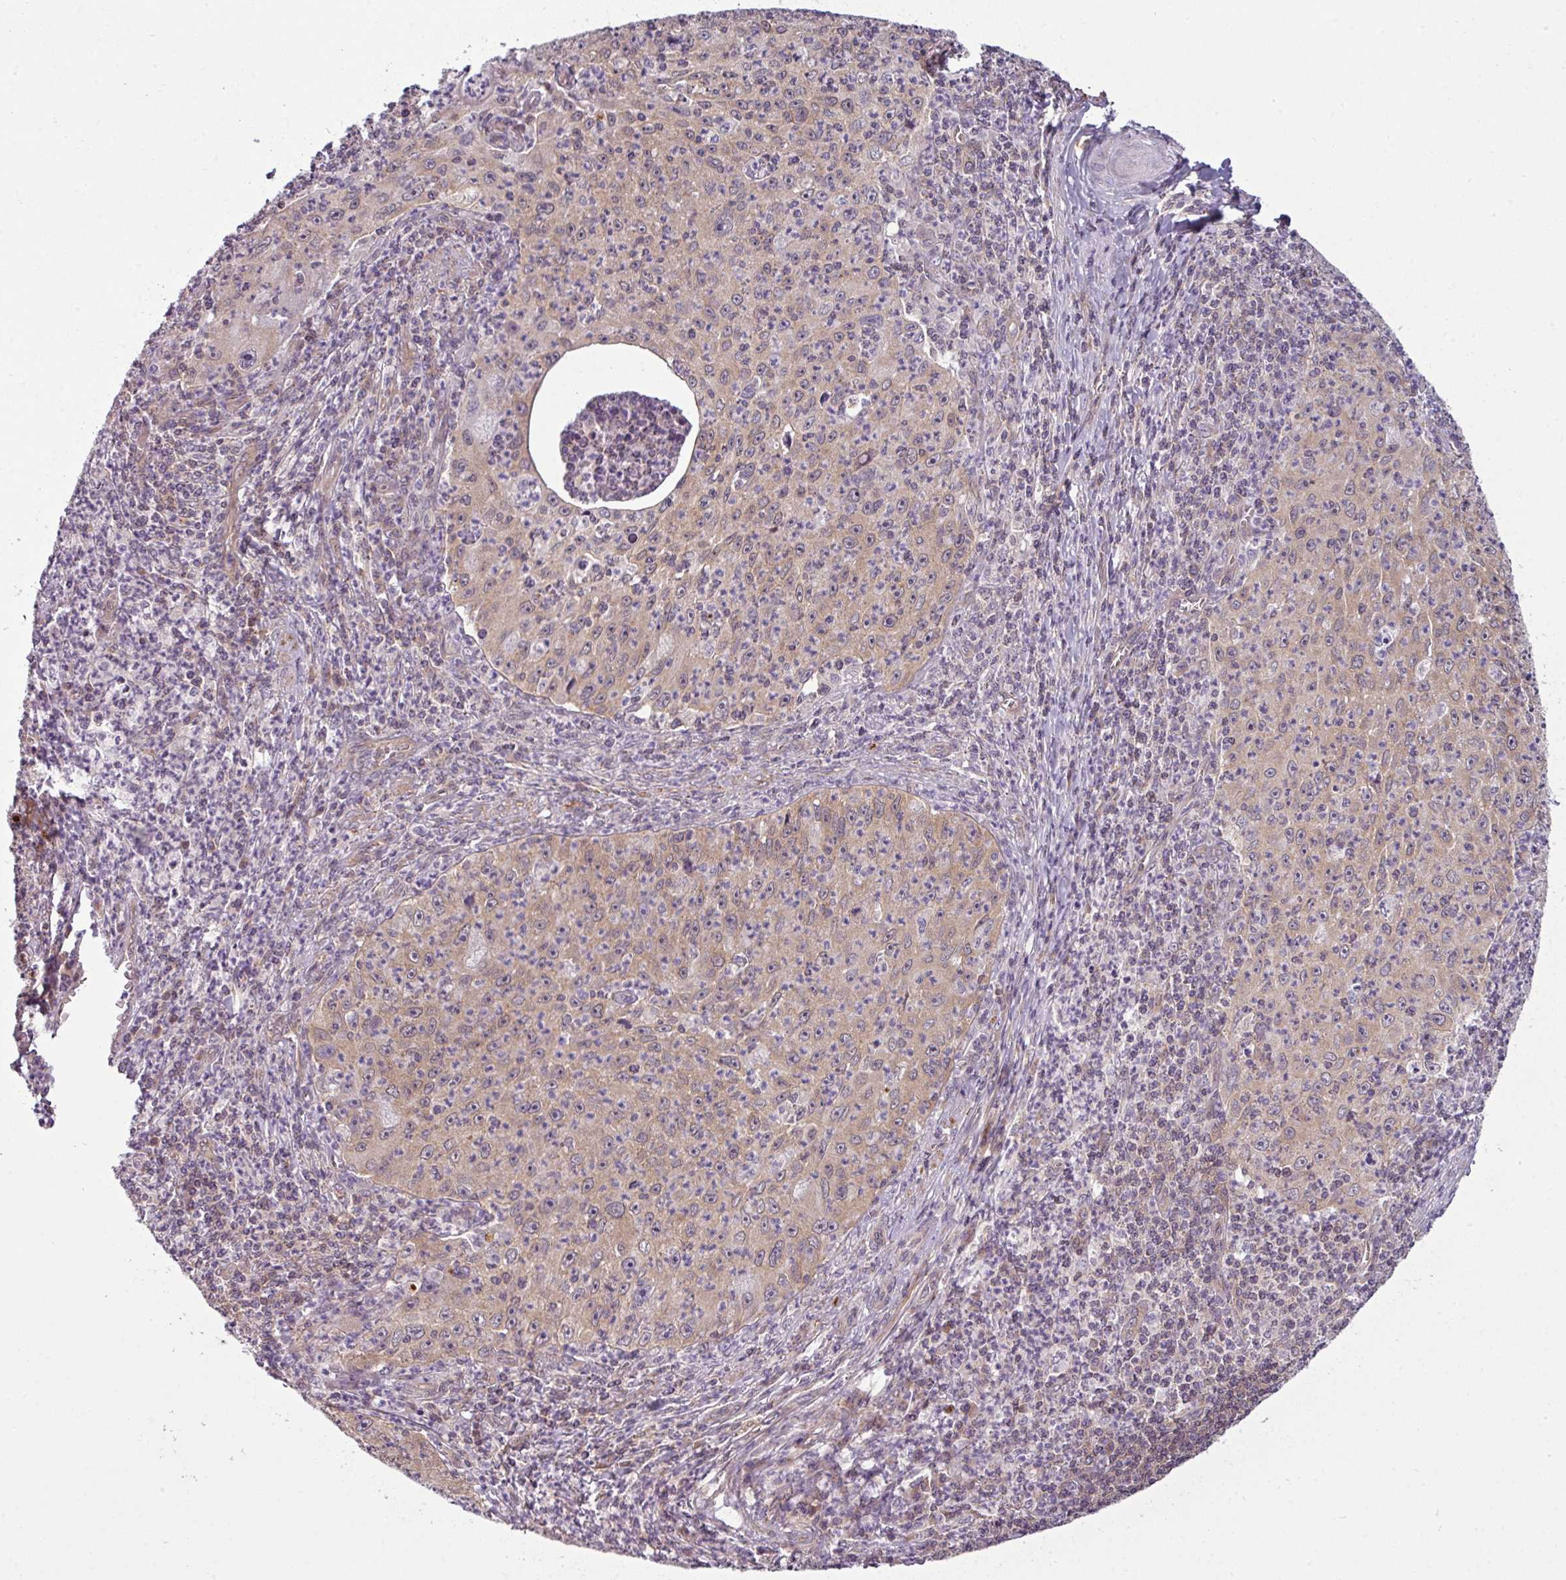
{"staining": {"intensity": "weak", "quantity": ">75%", "location": "cytoplasmic/membranous"}, "tissue": "cervical cancer", "cell_type": "Tumor cells", "image_type": "cancer", "snomed": [{"axis": "morphology", "description": "Squamous cell carcinoma, NOS"}, {"axis": "topography", "description": "Cervix"}], "caption": "An image of squamous cell carcinoma (cervical) stained for a protein reveals weak cytoplasmic/membranous brown staining in tumor cells. Nuclei are stained in blue.", "gene": "DERPC", "patient": {"sex": "female", "age": 30}}